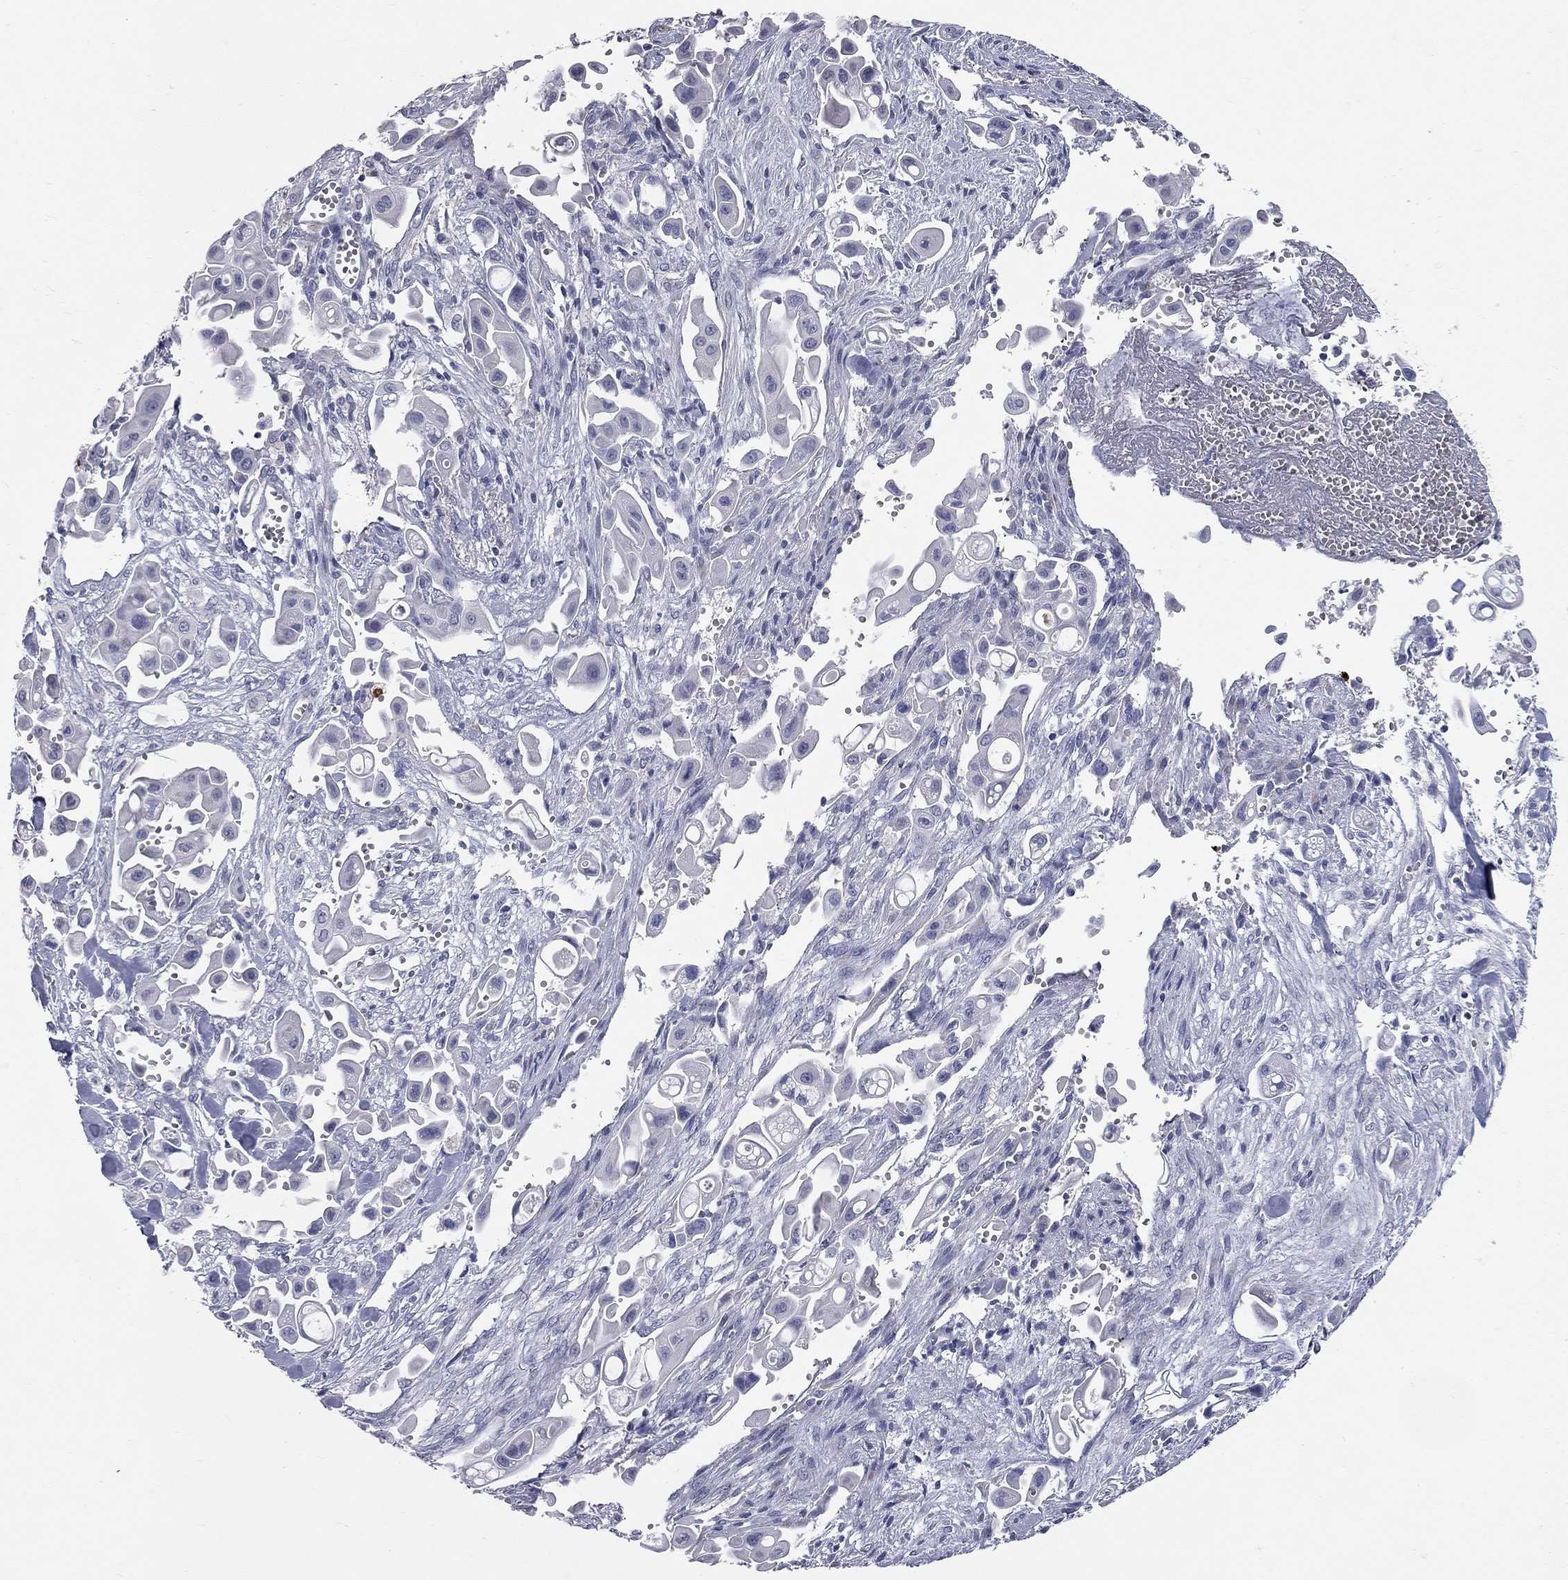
{"staining": {"intensity": "negative", "quantity": "none", "location": "none"}, "tissue": "pancreatic cancer", "cell_type": "Tumor cells", "image_type": "cancer", "snomed": [{"axis": "morphology", "description": "Adenocarcinoma, NOS"}, {"axis": "topography", "description": "Pancreas"}], "caption": "Immunohistochemical staining of pancreatic cancer reveals no significant positivity in tumor cells.", "gene": "SYT12", "patient": {"sex": "male", "age": 50}}